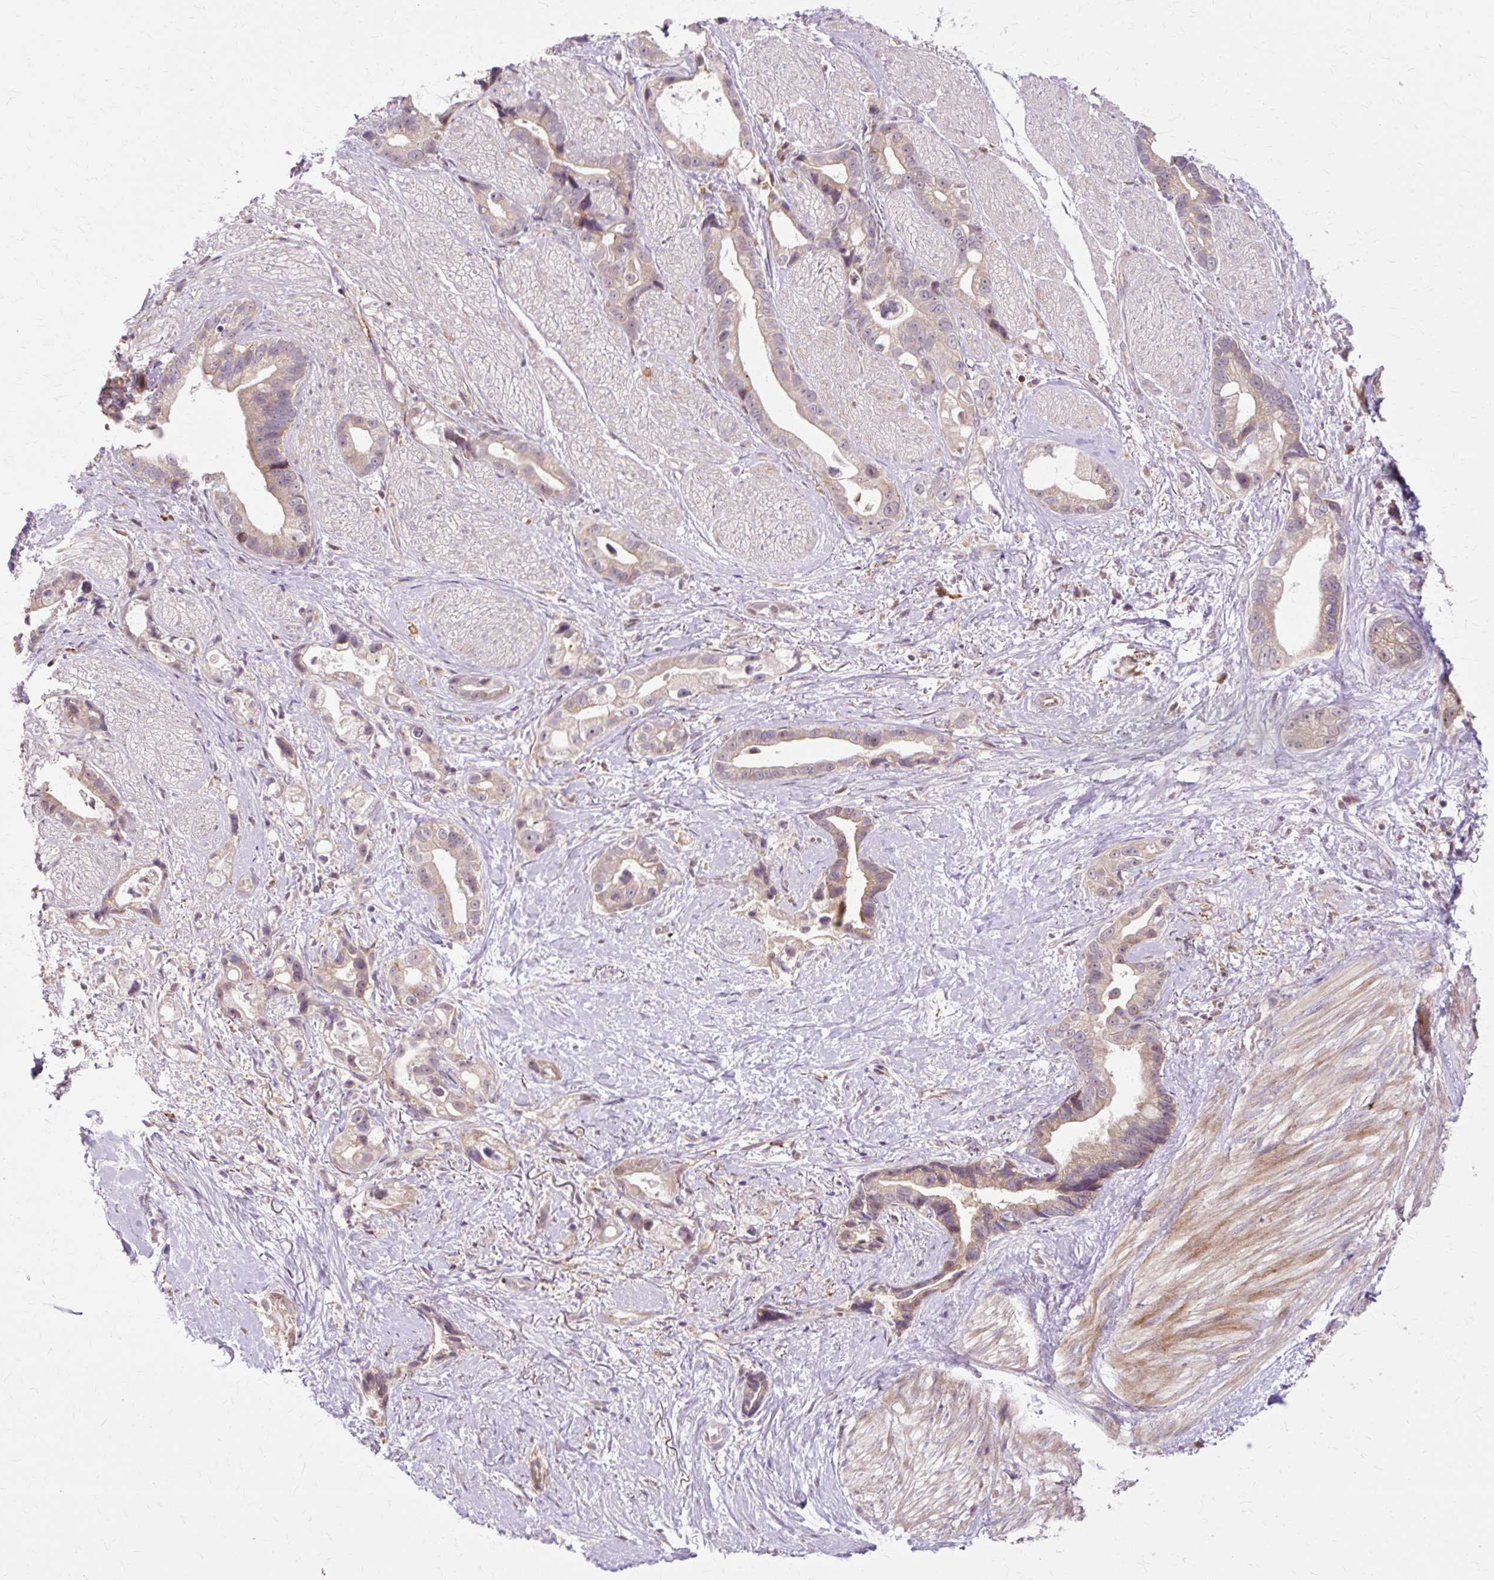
{"staining": {"intensity": "weak", "quantity": "25%-75%", "location": "cytoplasmic/membranous"}, "tissue": "stomach cancer", "cell_type": "Tumor cells", "image_type": "cancer", "snomed": [{"axis": "morphology", "description": "Adenocarcinoma, NOS"}, {"axis": "topography", "description": "Stomach"}], "caption": "Adenocarcinoma (stomach) was stained to show a protein in brown. There is low levels of weak cytoplasmic/membranous staining in approximately 25%-75% of tumor cells.", "gene": "GEMIN2", "patient": {"sex": "male", "age": 55}}